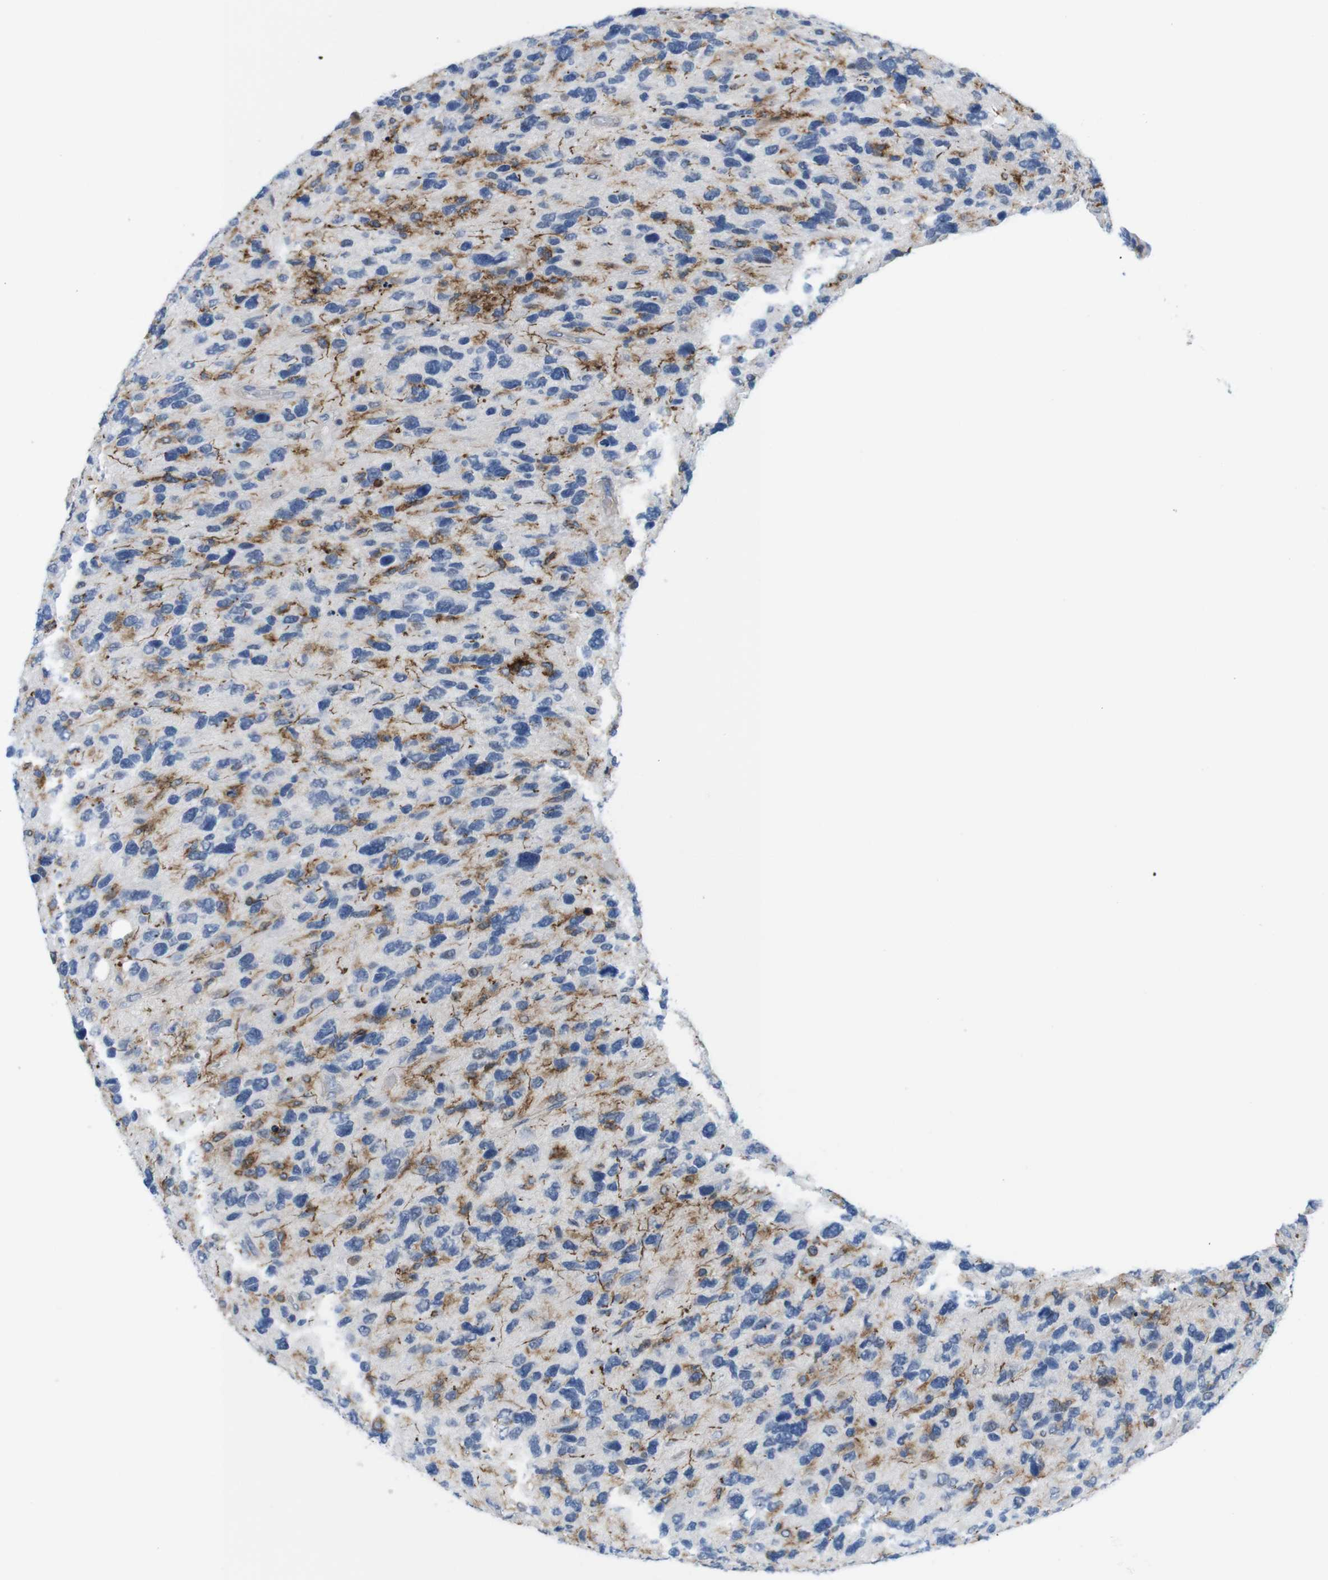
{"staining": {"intensity": "weak", "quantity": "<25%", "location": "cytoplasmic/membranous"}, "tissue": "glioma", "cell_type": "Tumor cells", "image_type": "cancer", "snomed": [{"axis": "morphology", "description": "Glioma, malignant, High grade"}, {"axis": "topography", "description": "Brain"}], "caption": "Malignant high-grade glioma was stained to show a protein in brown. There is no significant positivity in tumor cells.", "gene": "CD300C", "patient": {"sex": "female", "age": 58}}